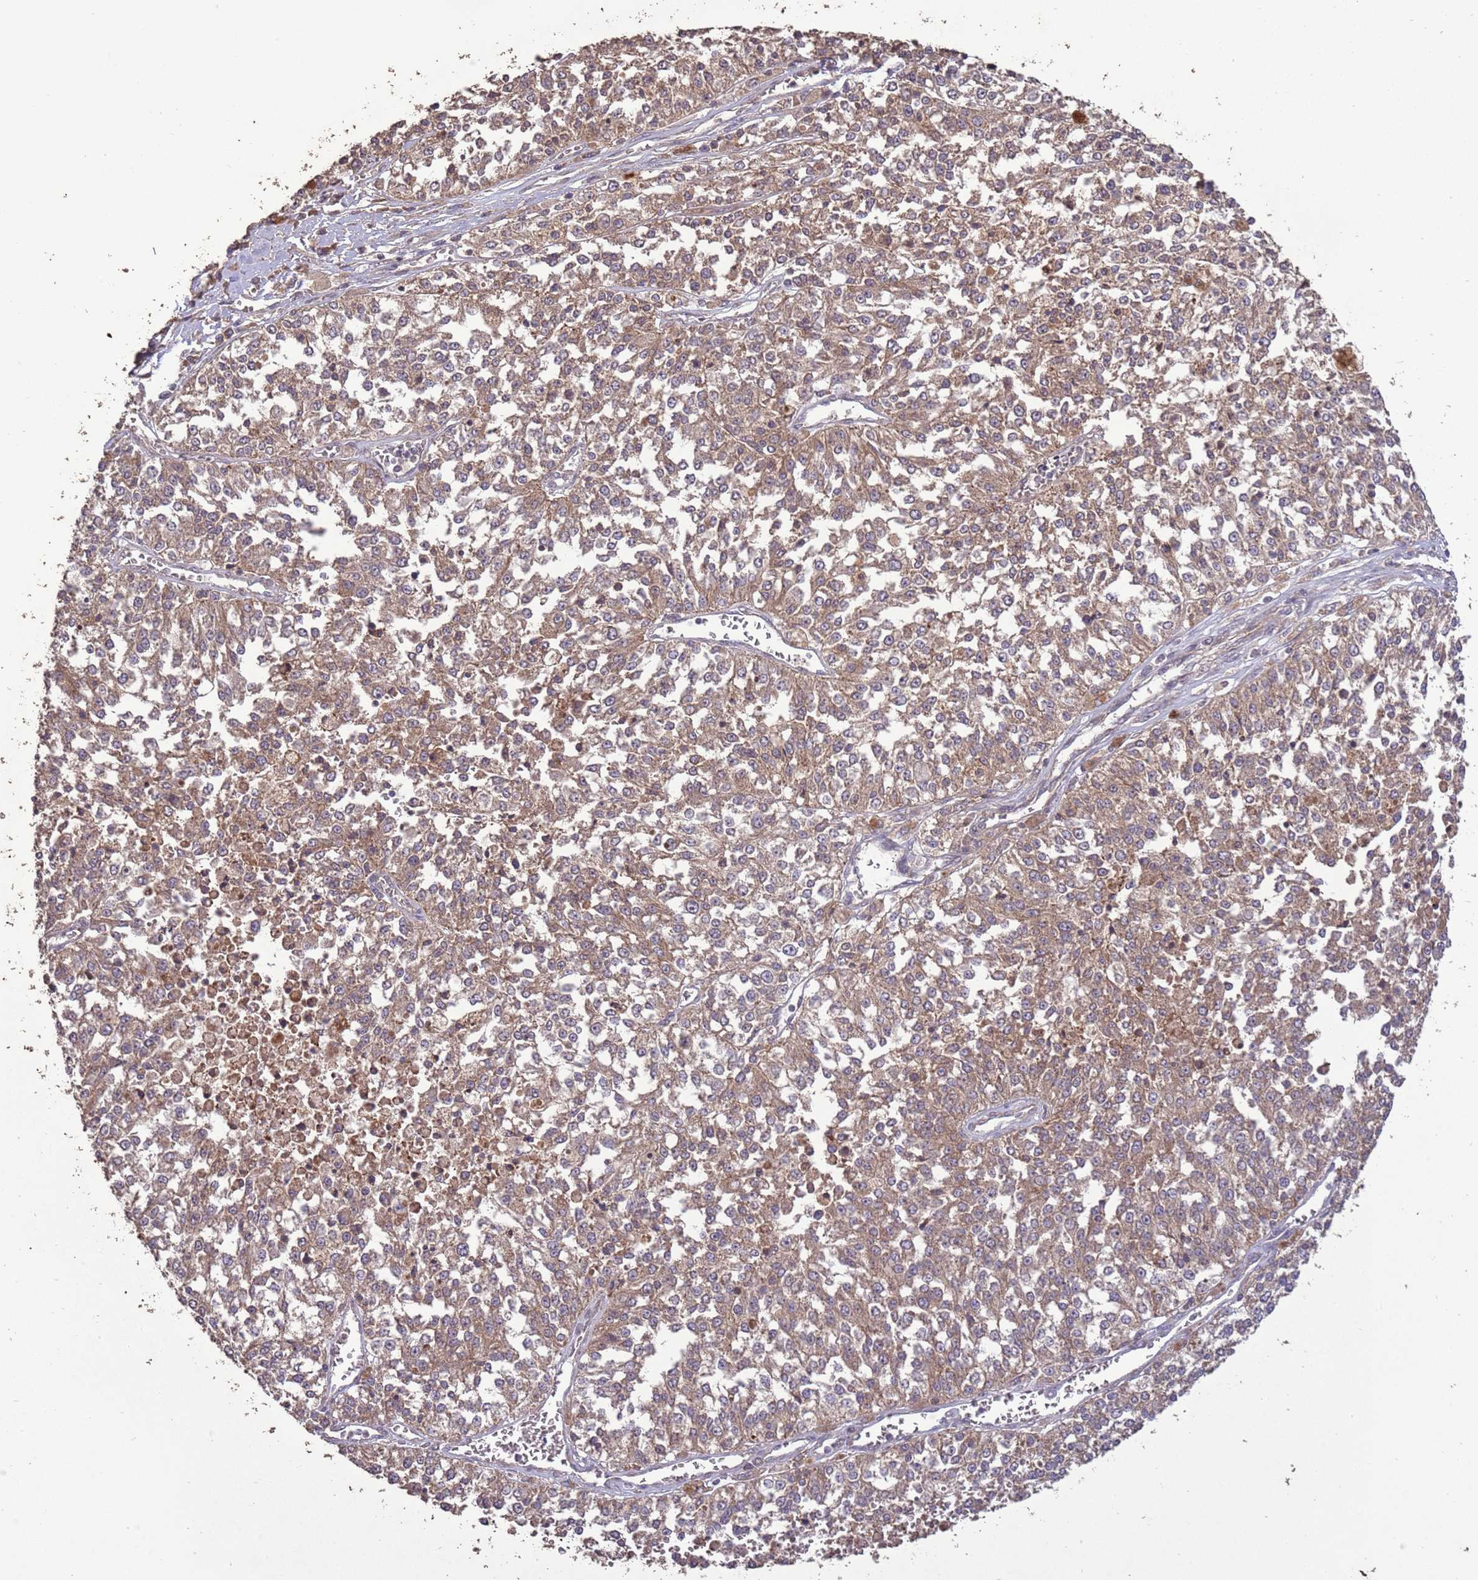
{"staining": {"intensity": "moderate", "quantity": ">75%", "location": "cytoplasmic/membranous"}, "tissue": "melanoma", "cell_type": "Tumor cells", "image_type": "cancer", "snomed": [{"axis": "morphology", "description": "Malignant melanoma, NOS"}, {"axis": "topography", "description": "Skin"}], "caption": "Brown immunohistochemical staining in malignant melanoma shows moderate cytoplasmic/membranous positivity in approximately >75% of tumor cells. Using DAB (3,3'-diaminobenzidine) (brown) and hematoxylin (blue) stains, captured at high magnification using brightfield microscopy.", "gene": "SLC9B2", "patient": {"sex": "female", "age": 64}}